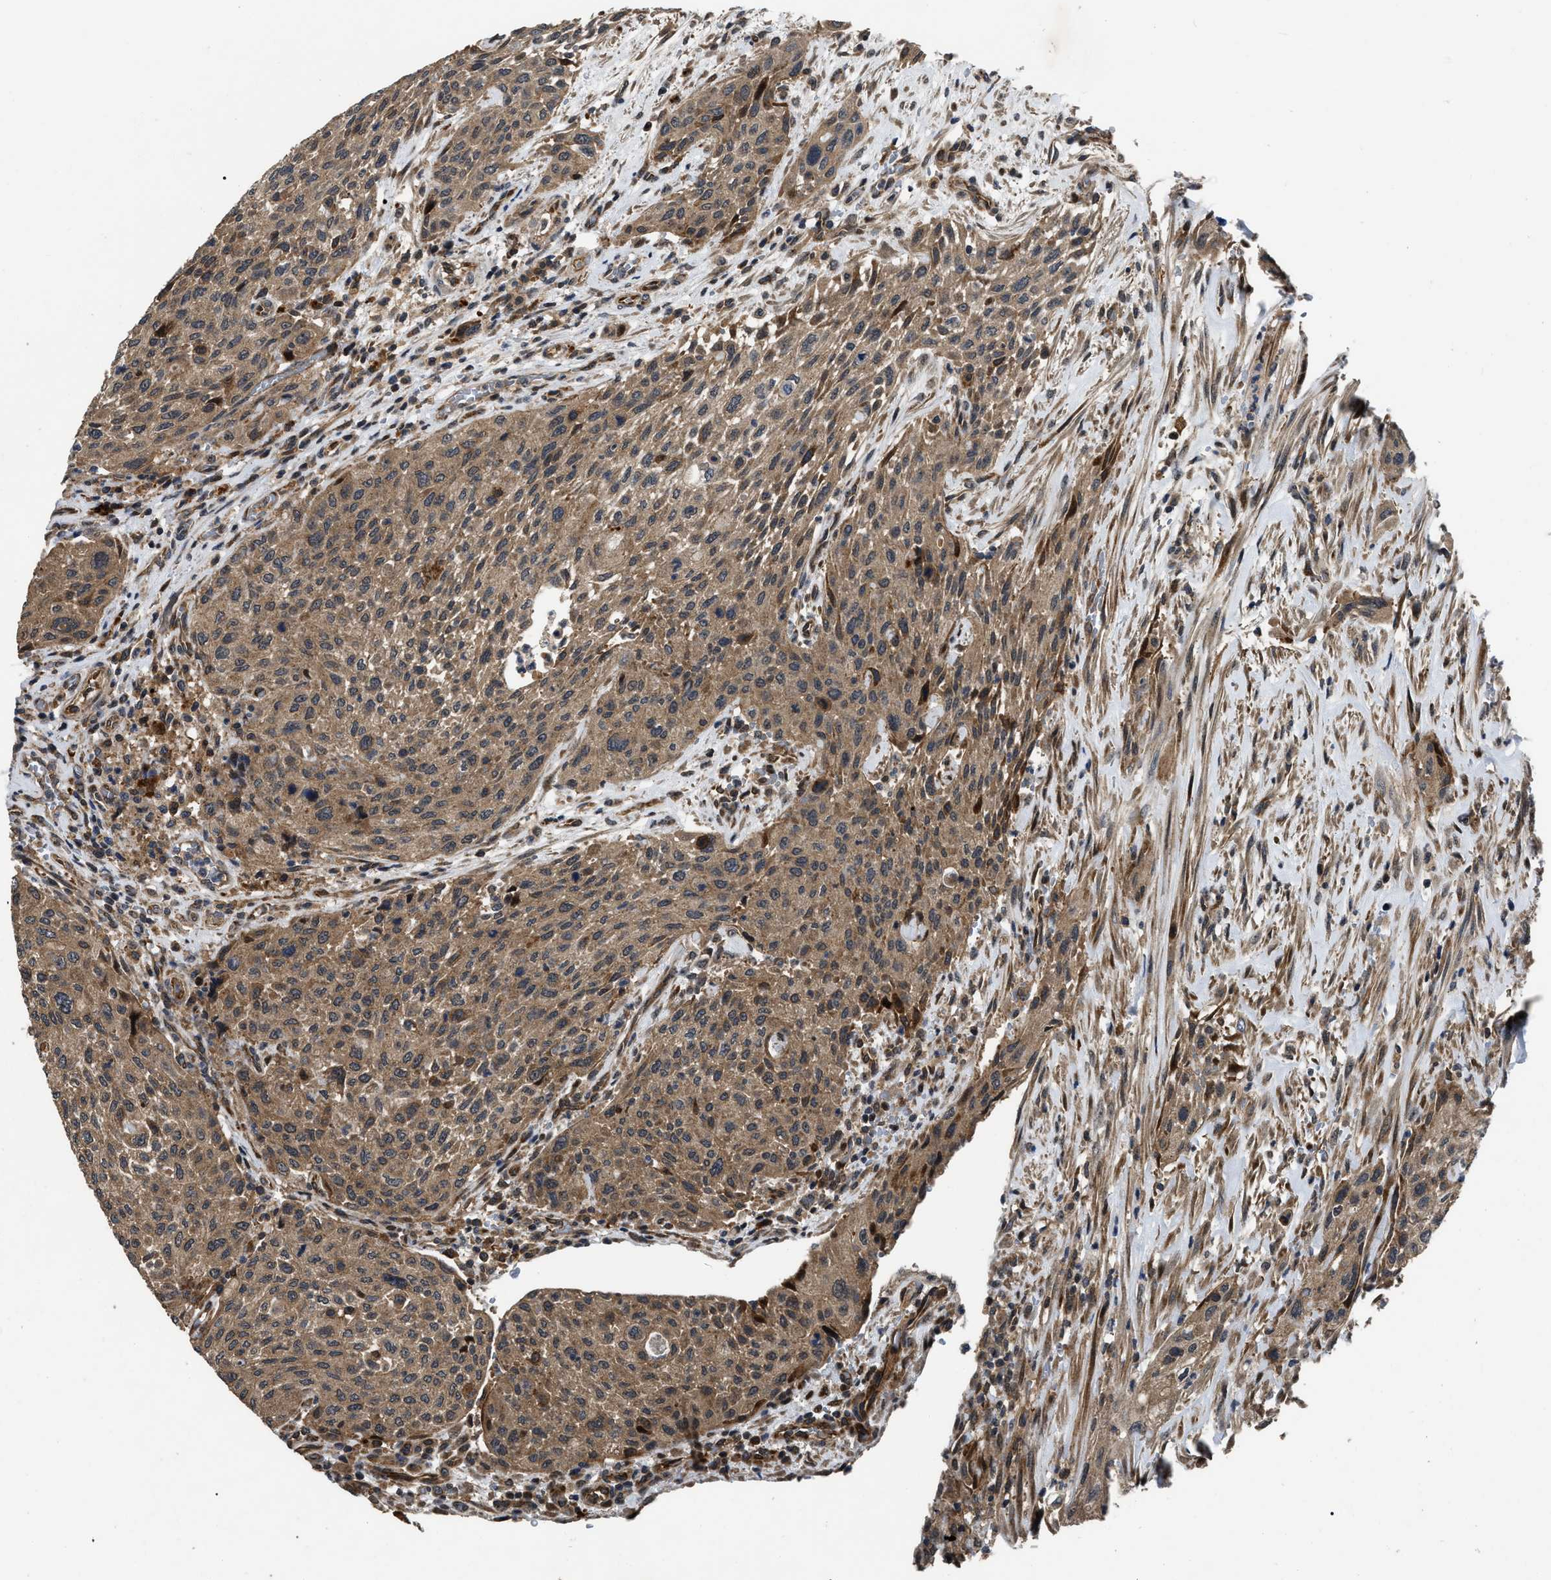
{"staining": {"intensity": "moderate", "quantity": ">75%", "location": "cytoplasmic/membranous"}, "tissue": "urothelial cancer", "cell_type": "Tumor cells", "image_type": "cancer", "snomed": [{"axis": "morphology", "description": "Urothelial carcinoma, Low grade"}, {"axis": "morphology", "description": "Urothelial carcinoma, High grade"}, {"axis": "topography", "description": "Urinary bladder"}], "caption": "Human high-grade urothelial carcinoma stained for a protein (brown) demonstrates moderate cytoplasmic/membranous positive expression in about >75% of tumor cells.", "gene": "PPWD1", "patient": {"sex": "male", "age": 35}}